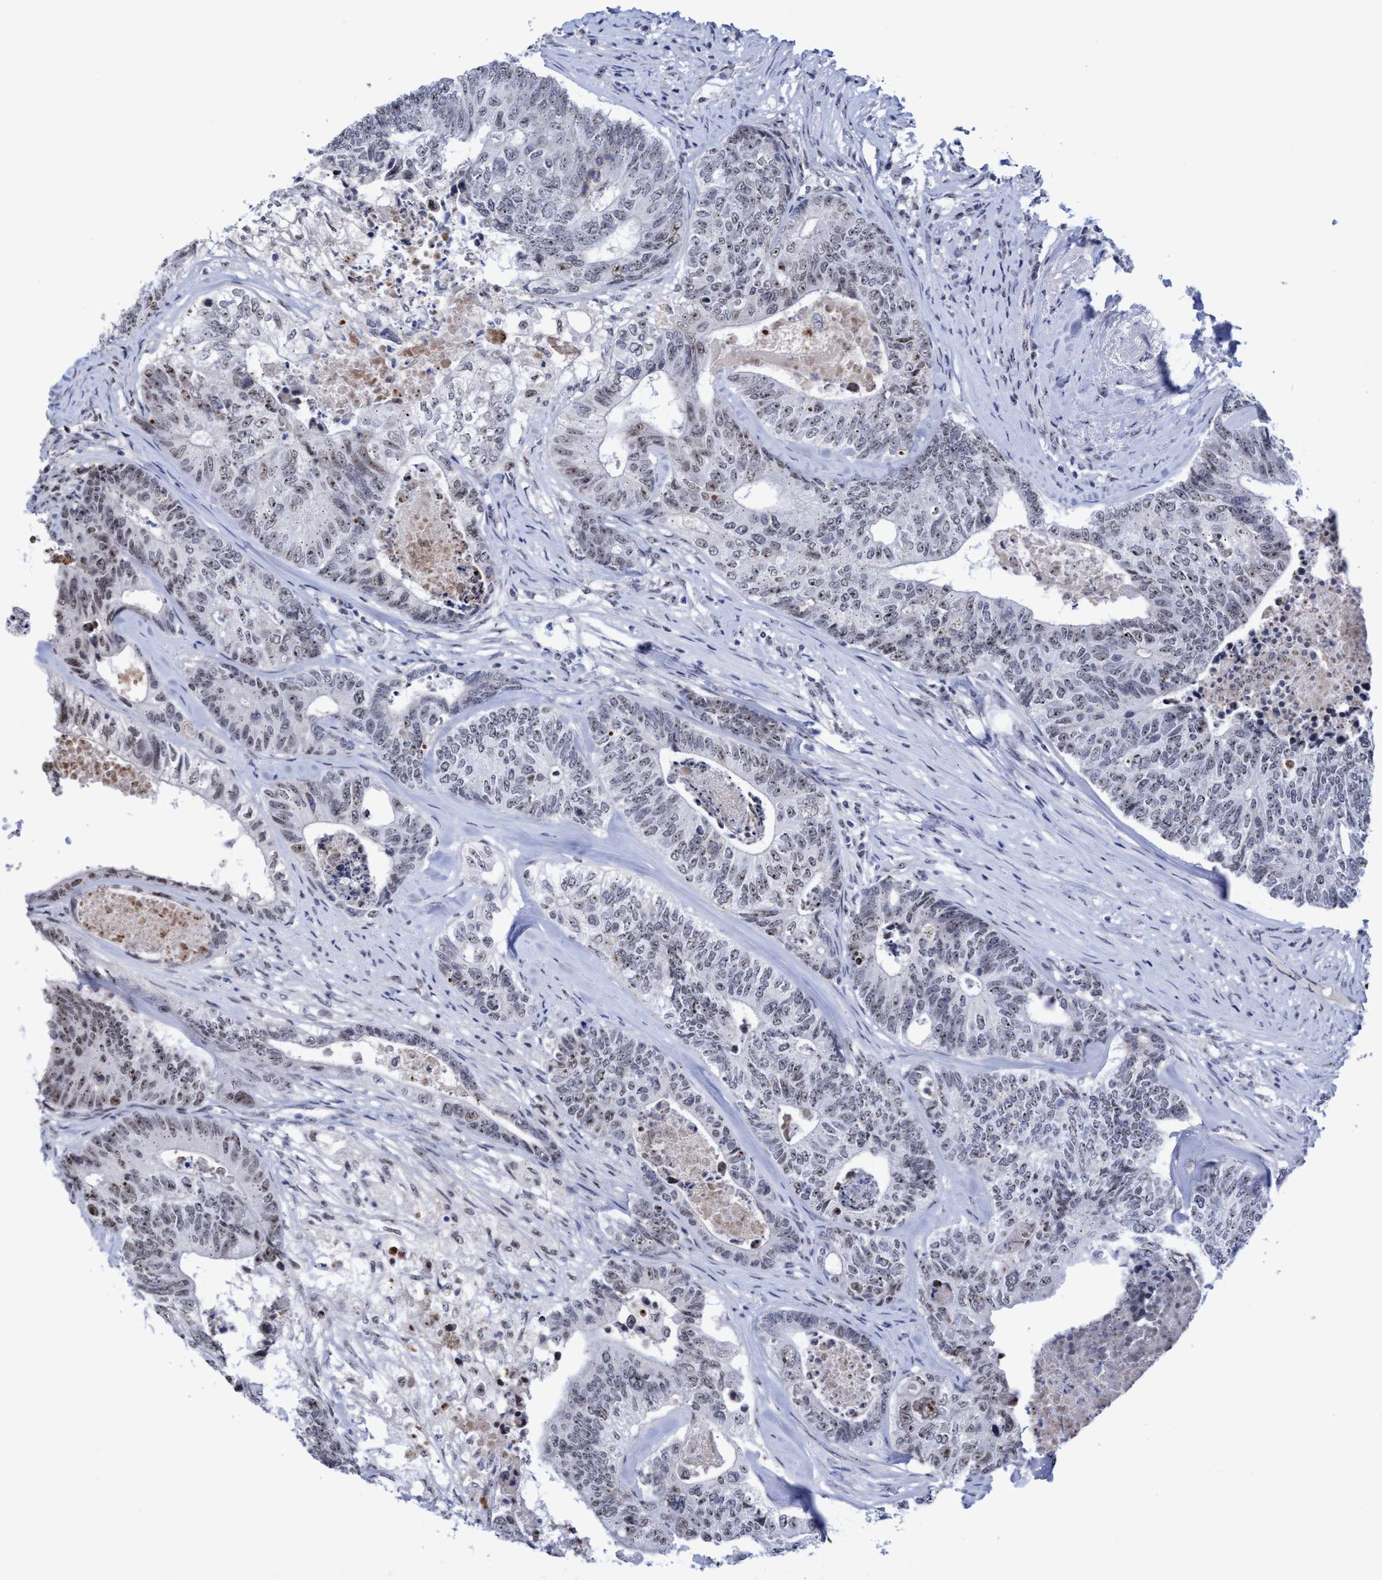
{"staining": {"intensity": "weak", "quantity": "<25%", "location": "nuclear"}, "tissue": "colorectal cancer", "cell_type": "Tumor cells", "image_type": "cancer", "snomed": [{"axis": "morphology", "description": "Adenocarcinoma, NOS"}, {"axis": "topography", "description": "Colon"}], "caption": "High magnification brightfield microscopy of adenocarcinoma (colorectal) stained with DAB (brown) and counterstained with hematoxylin (blue): tumor cells show no significant staining.", "gene": "EFCAB10", "patient": {"sex": "female", "age": 67}}